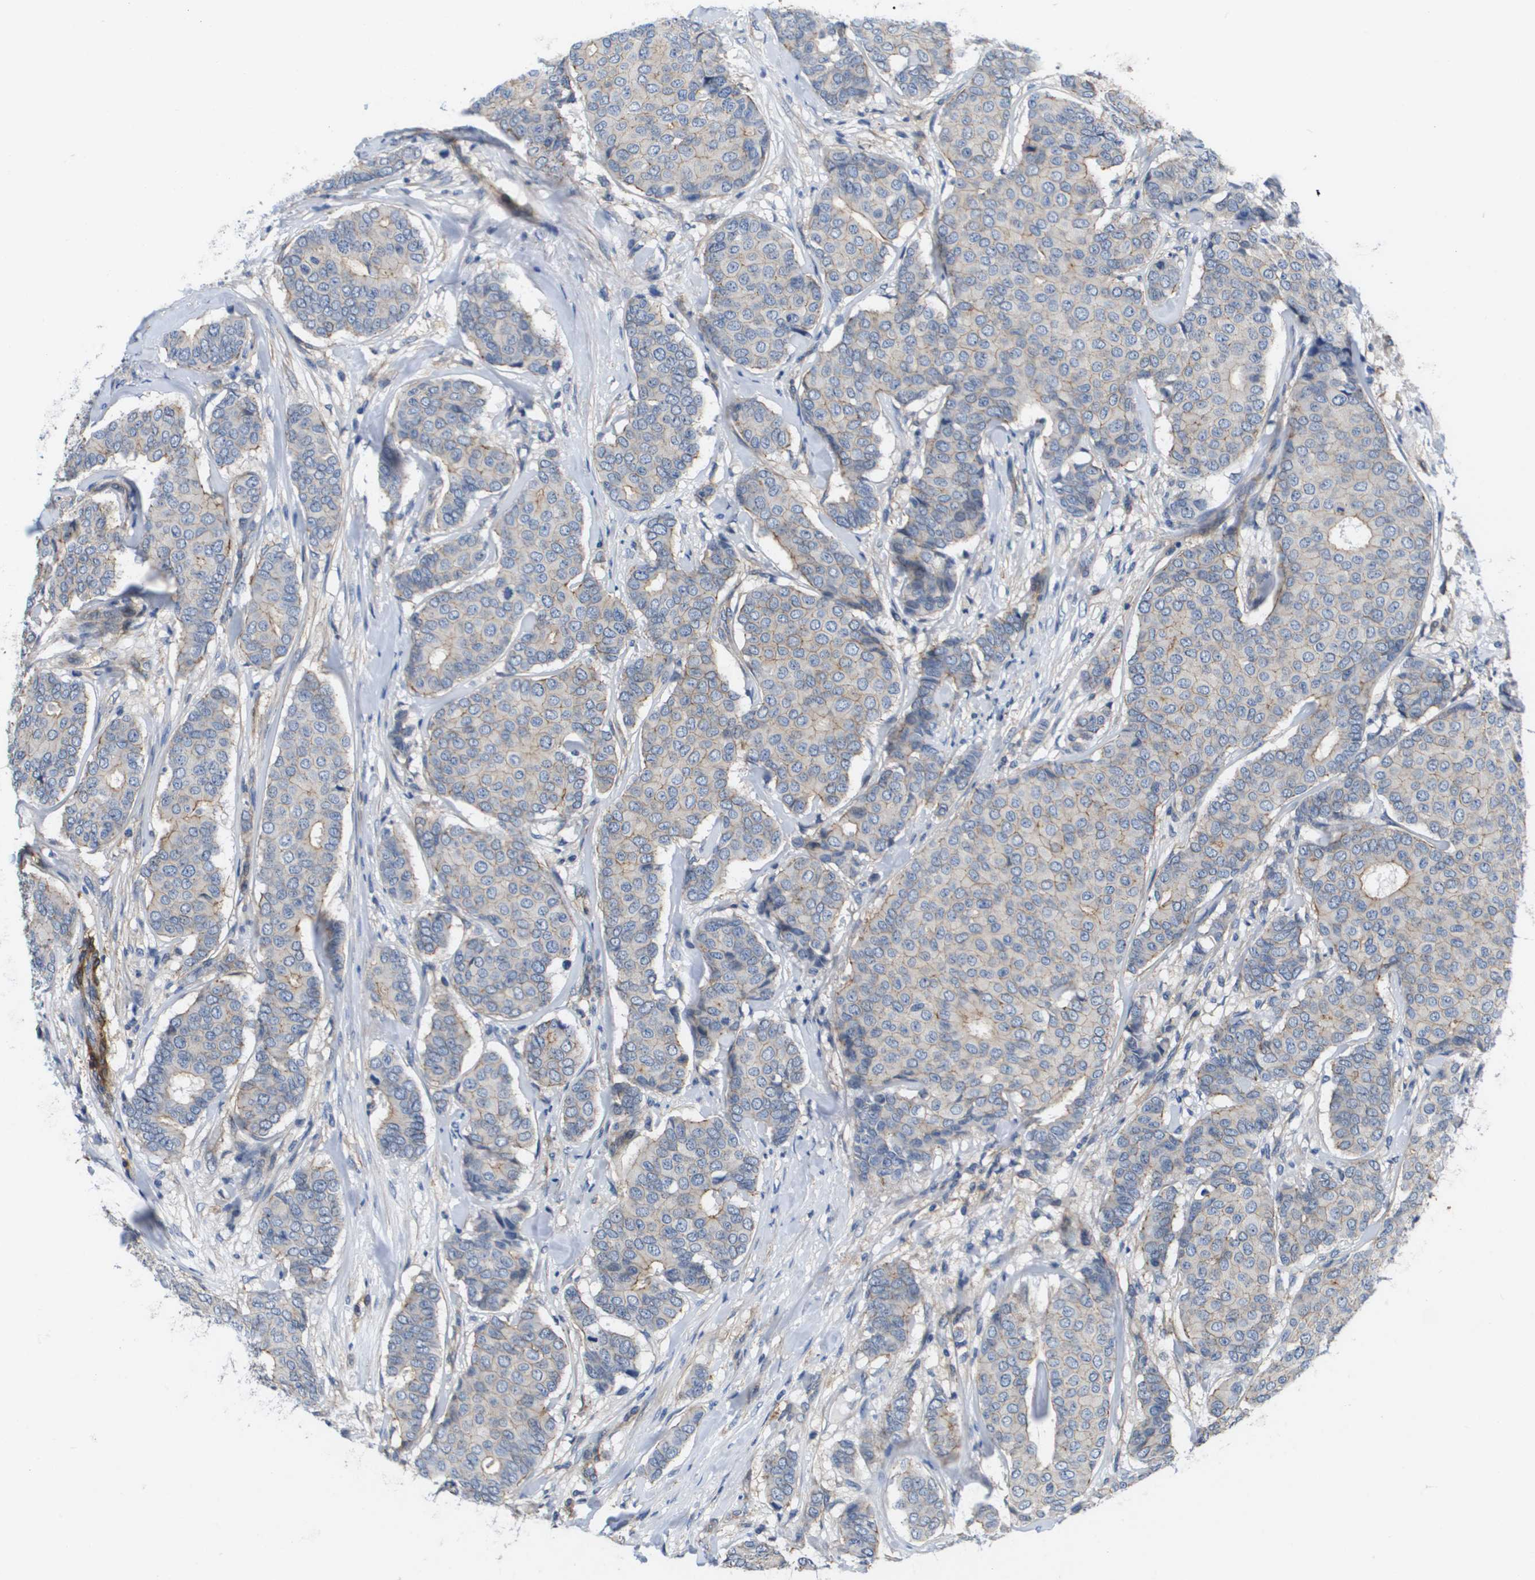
{"staining": {"intensity": "weak", "quantity": "25%-75%", "location": "cytoplasmic/membranous"}, "tissue": "breast cancer", "cell_type": "Tumor cells", "image_type": "cancer", "snomed": [{"axis": "morphology", "description": "Duct carcinoma"}, {"axis": "topography", "description": "Breast"}], "caption": "DAB immunohistochemical staining of breast cancer (invasive ductal carcinoma) shows weak cytoplasmic/membranous protein positivity in approximately 25%-75% of tumor cells.", "gene": "LPP", "patient": {"sex": "female", "age": 75}}